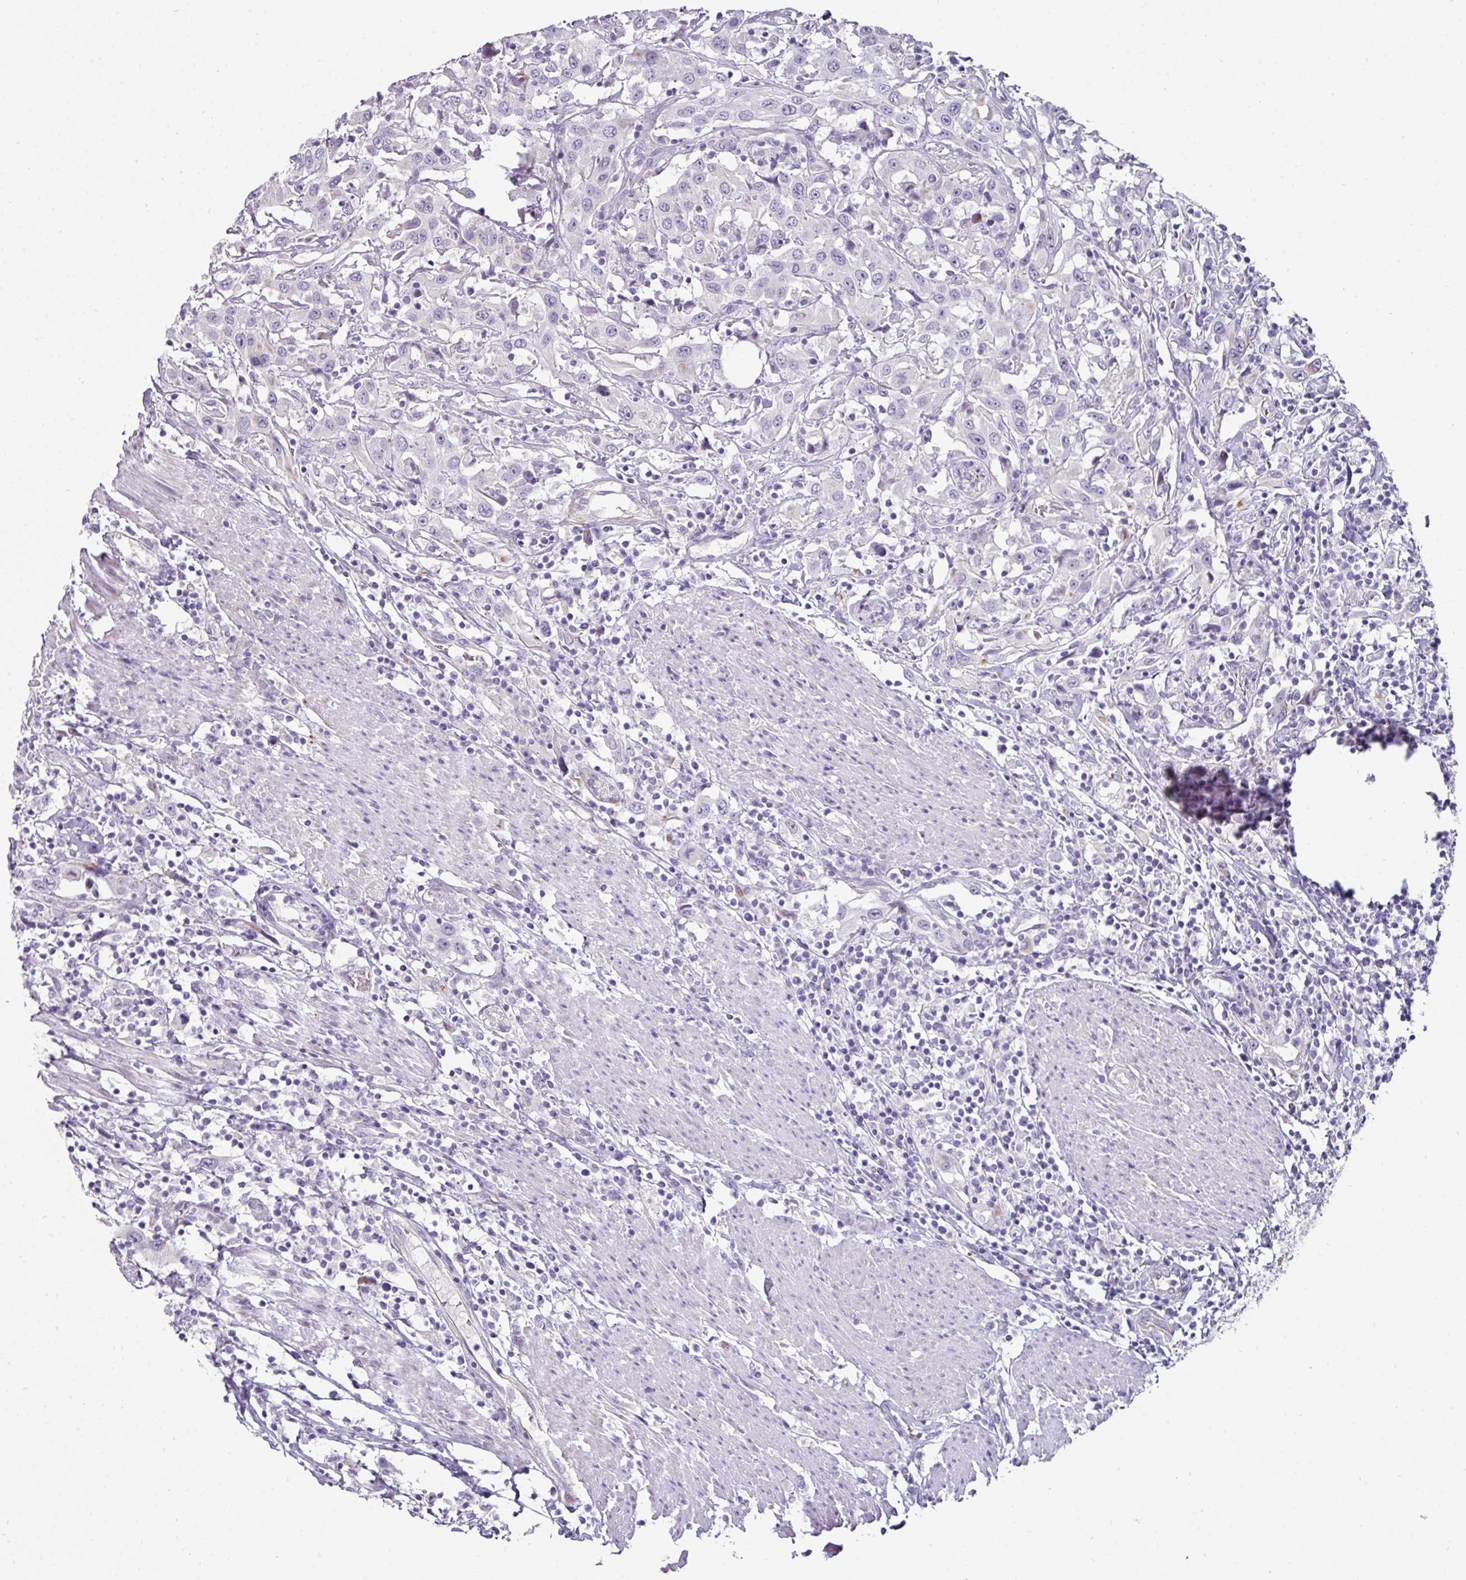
{"staining": {"intensity": "negative", "quantity": "none", "location": "none"}, "tissue": "urothelial cancer", "cell_type": "Tumor cells", "image_type": "cancer", "snomed": [{"axis": "morphology", "description": "Urothelial carcinoma, High grade"}, {"axis": "topography", "description": "Urinary bladder"}], "caption": "Immunohistochemistry photomicrograph of neoplastic tissue: human high-grade urothelial carcinoma stained with DAB exhibits no significant protein positivity in tumor cells.", "gene": "EYA3", "patient": {"sex": "male", "age": 61}}